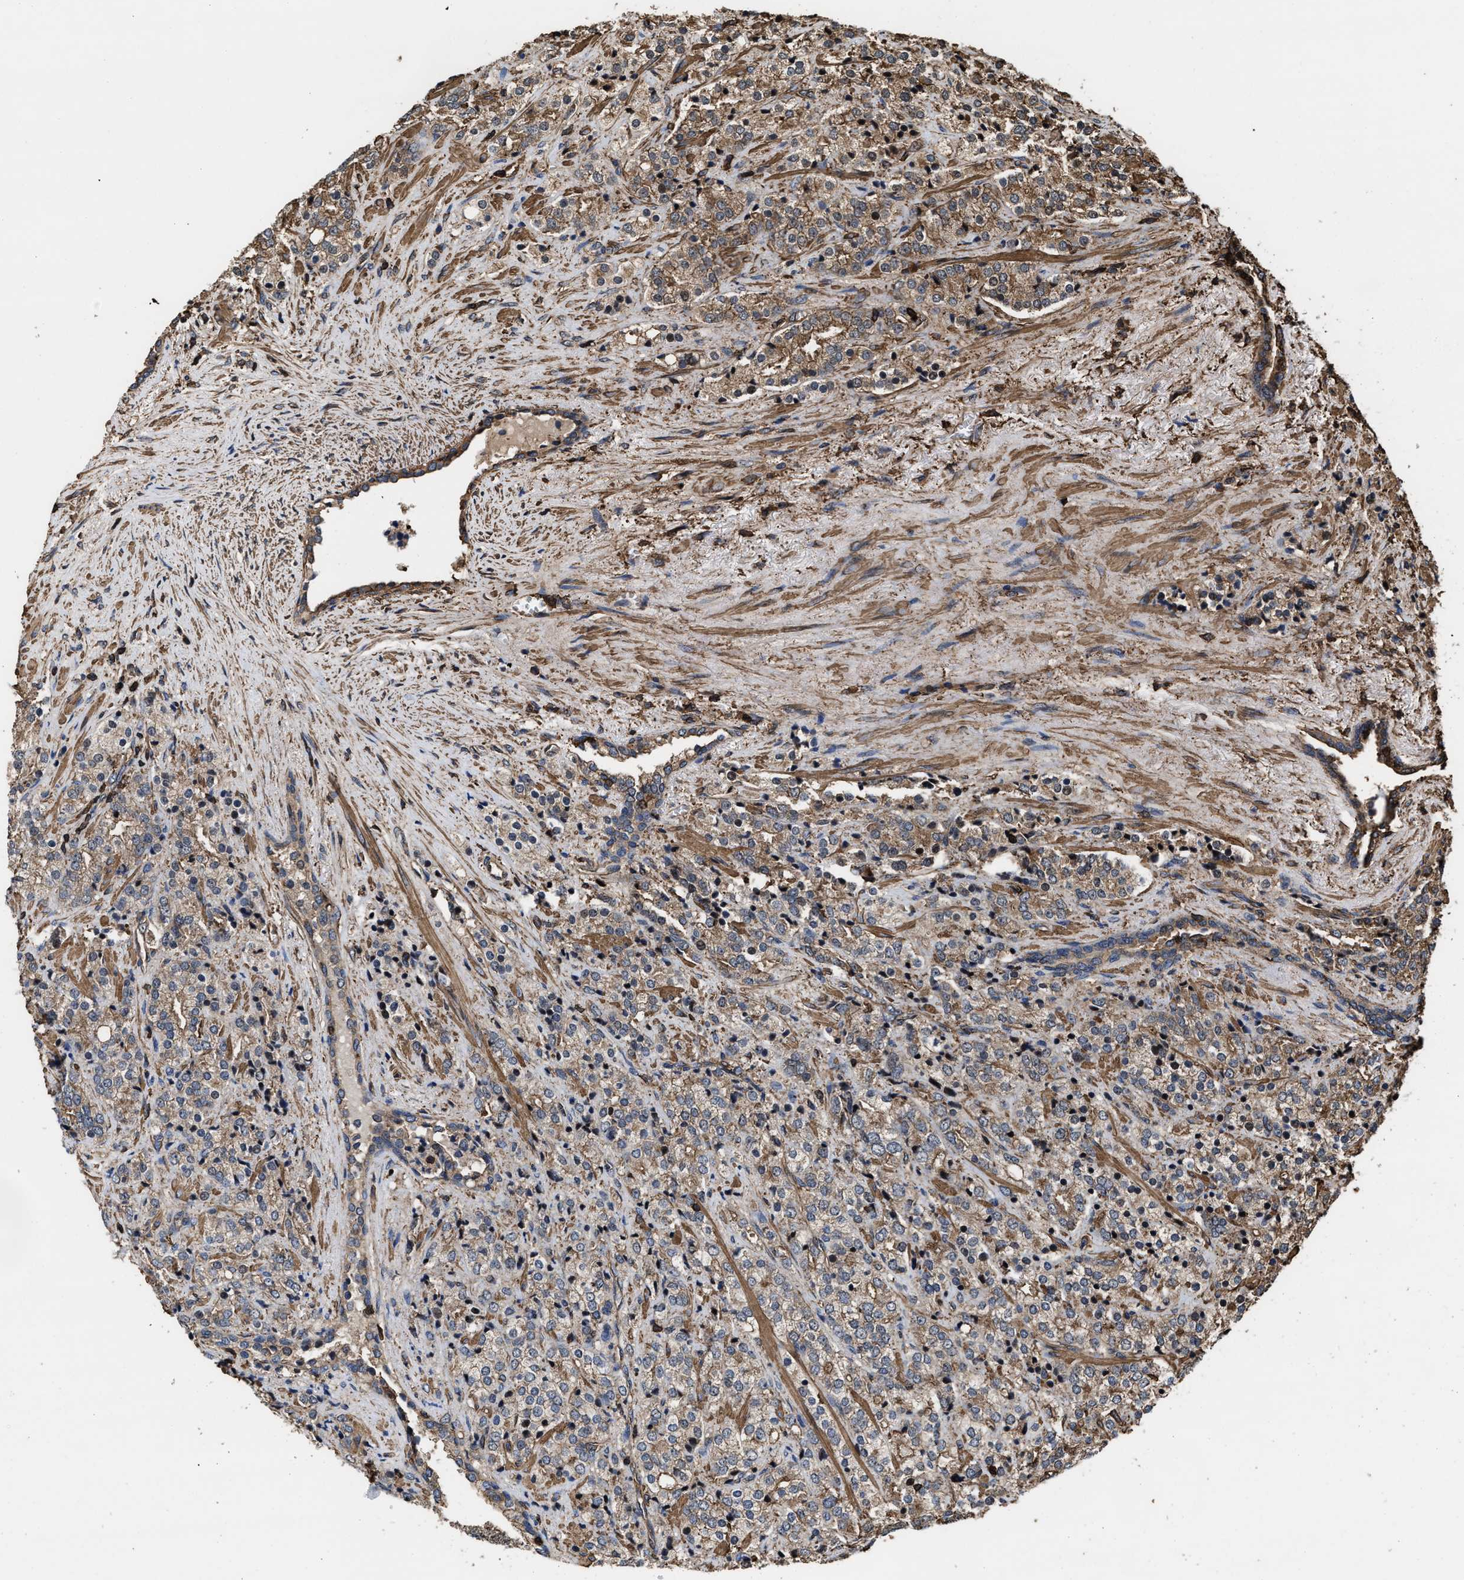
{"staining": {"intensity": "moderate", "quantity": ">75%", "location": "cytoplasmic/membranous"}, "tissue": "prostate cancer", "cell_type": "Tumor cells", "image_type": "cancer", "snomed": [{"axis": "morphology", "description": "Adenocarcinoma, High grade"}, {"axis": "topography", "description": "Prostate"}], "caption": "The immunohistochemical stain labels moderate cytoplasmic/membranous staining in tumor cells of prostate cancer (high-grade adenocarcinoma) tissue. (brown staining indicates protein expression, while blue staining denotes nuclei).", "gene": "KBTBD2", "patient": {"sex": "male", "age": 71}}